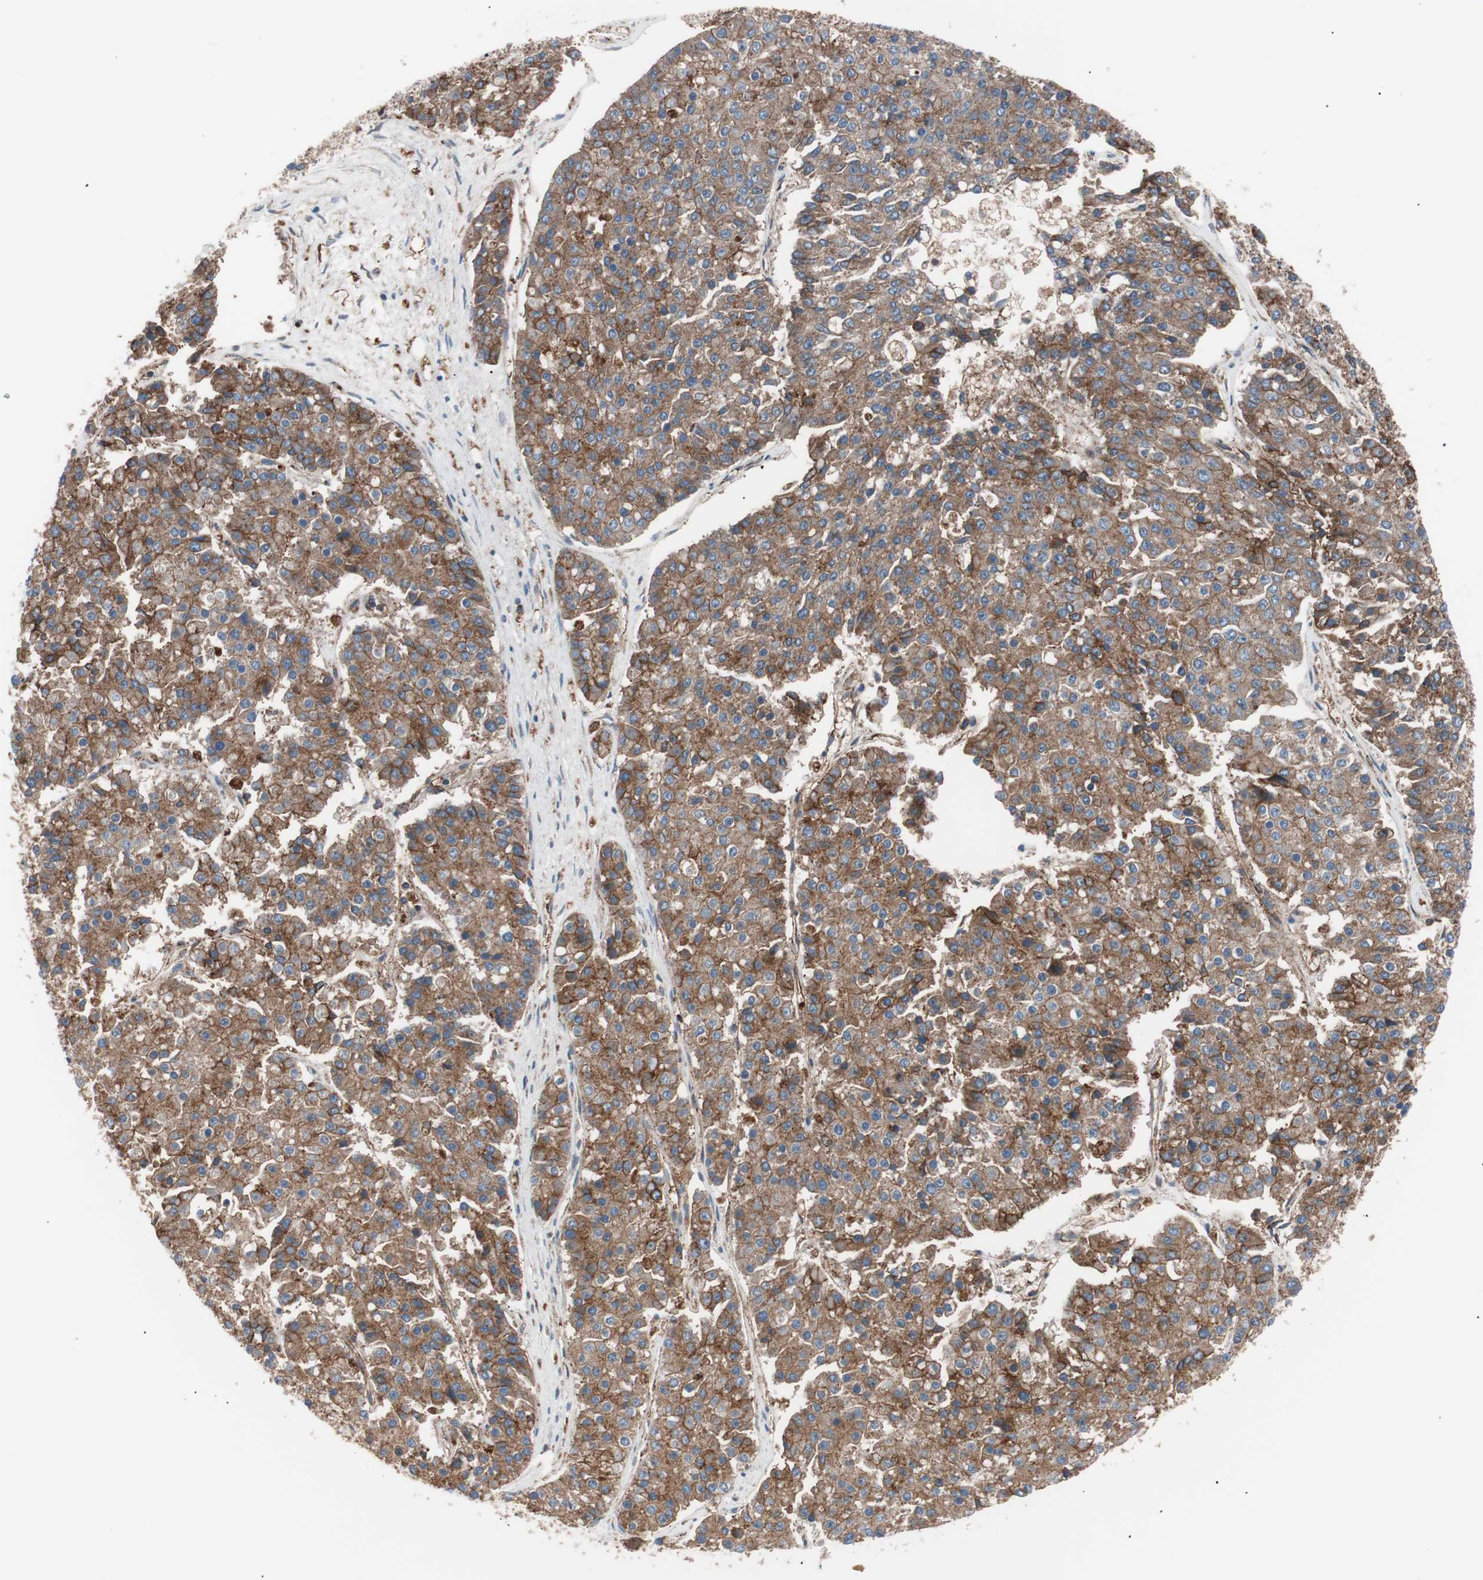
{"staining": {"intensity": "strong", "quantity": ">75%", "location": "cytoplasmic/membranous"}, "tissue": "pancreatic cancer", "cell_type": "Tumor cells", "image_type": "cancer", "snomed": [{"axis": "morphology", "description": "Adenocarcinoma, NOS"}, {"axis": "topography", "description": "Pancreas"}], "caption": "This histopathology image shows immunohistochemistry (IHC) staining of pancreatic adenocarcinoma, with high strong cytoplasmic/membranous expression in about >75% of tumor cells.", "gene": "FLOT2", "patient": {"sex": "male", "age": 50}}